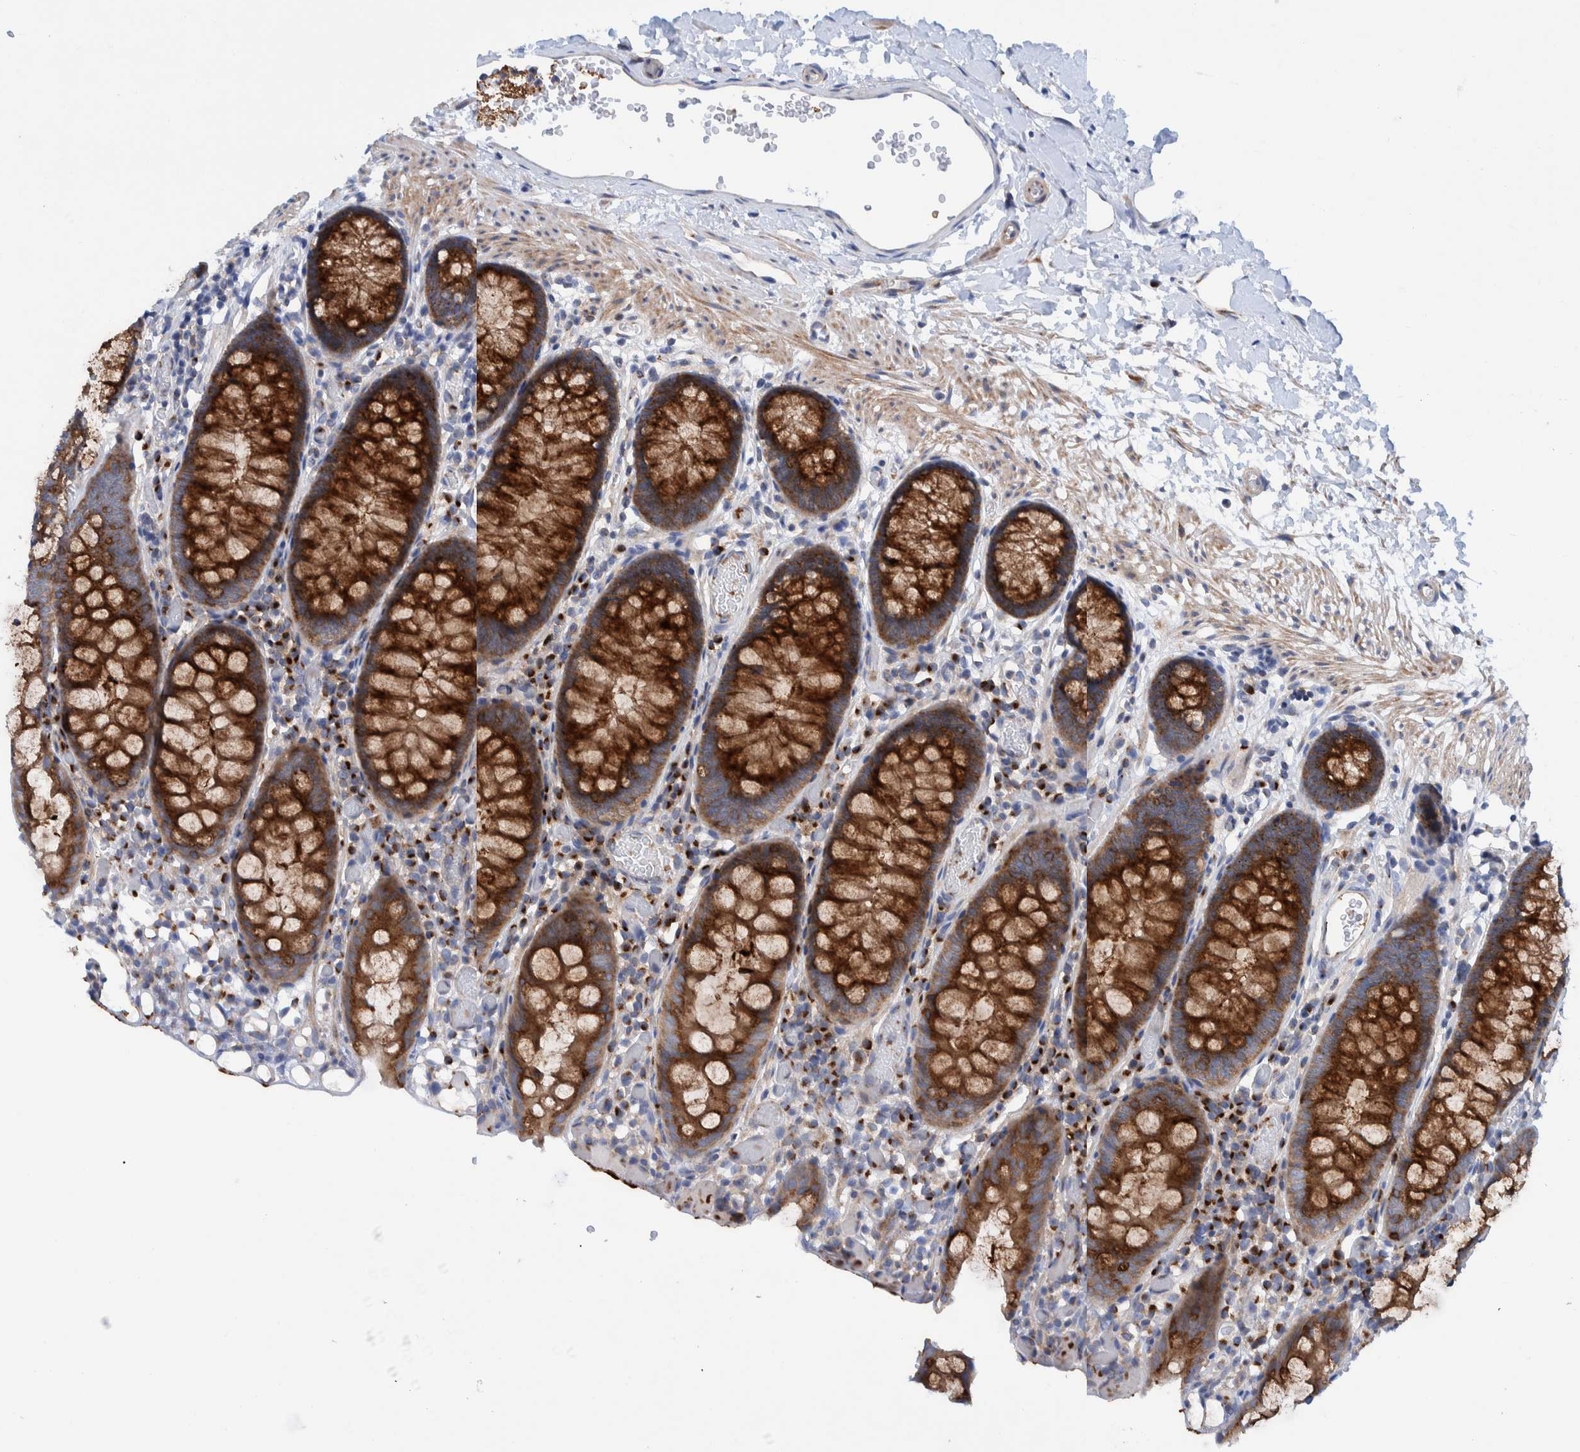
{"staining": {"intensity": "negative", "quantity": "none", "location": "none"}, "tissue": "colon", "cell_type": "Endothelial cells", "image_type": "normal", "snomed": [{"axis": "morphology", "description": "Normal tissue, NOS"}, {"axis": "topography", "description": "Colon"}], "caption": "Endothelial cells are negative for protein expression in unremarkable human colon. The staining is performed using DAB brown chromogen with nuclei counter-stained in using hematoxylin.", "gene": "TRIM58", "patient": {"sex": "male", "age": 14}}